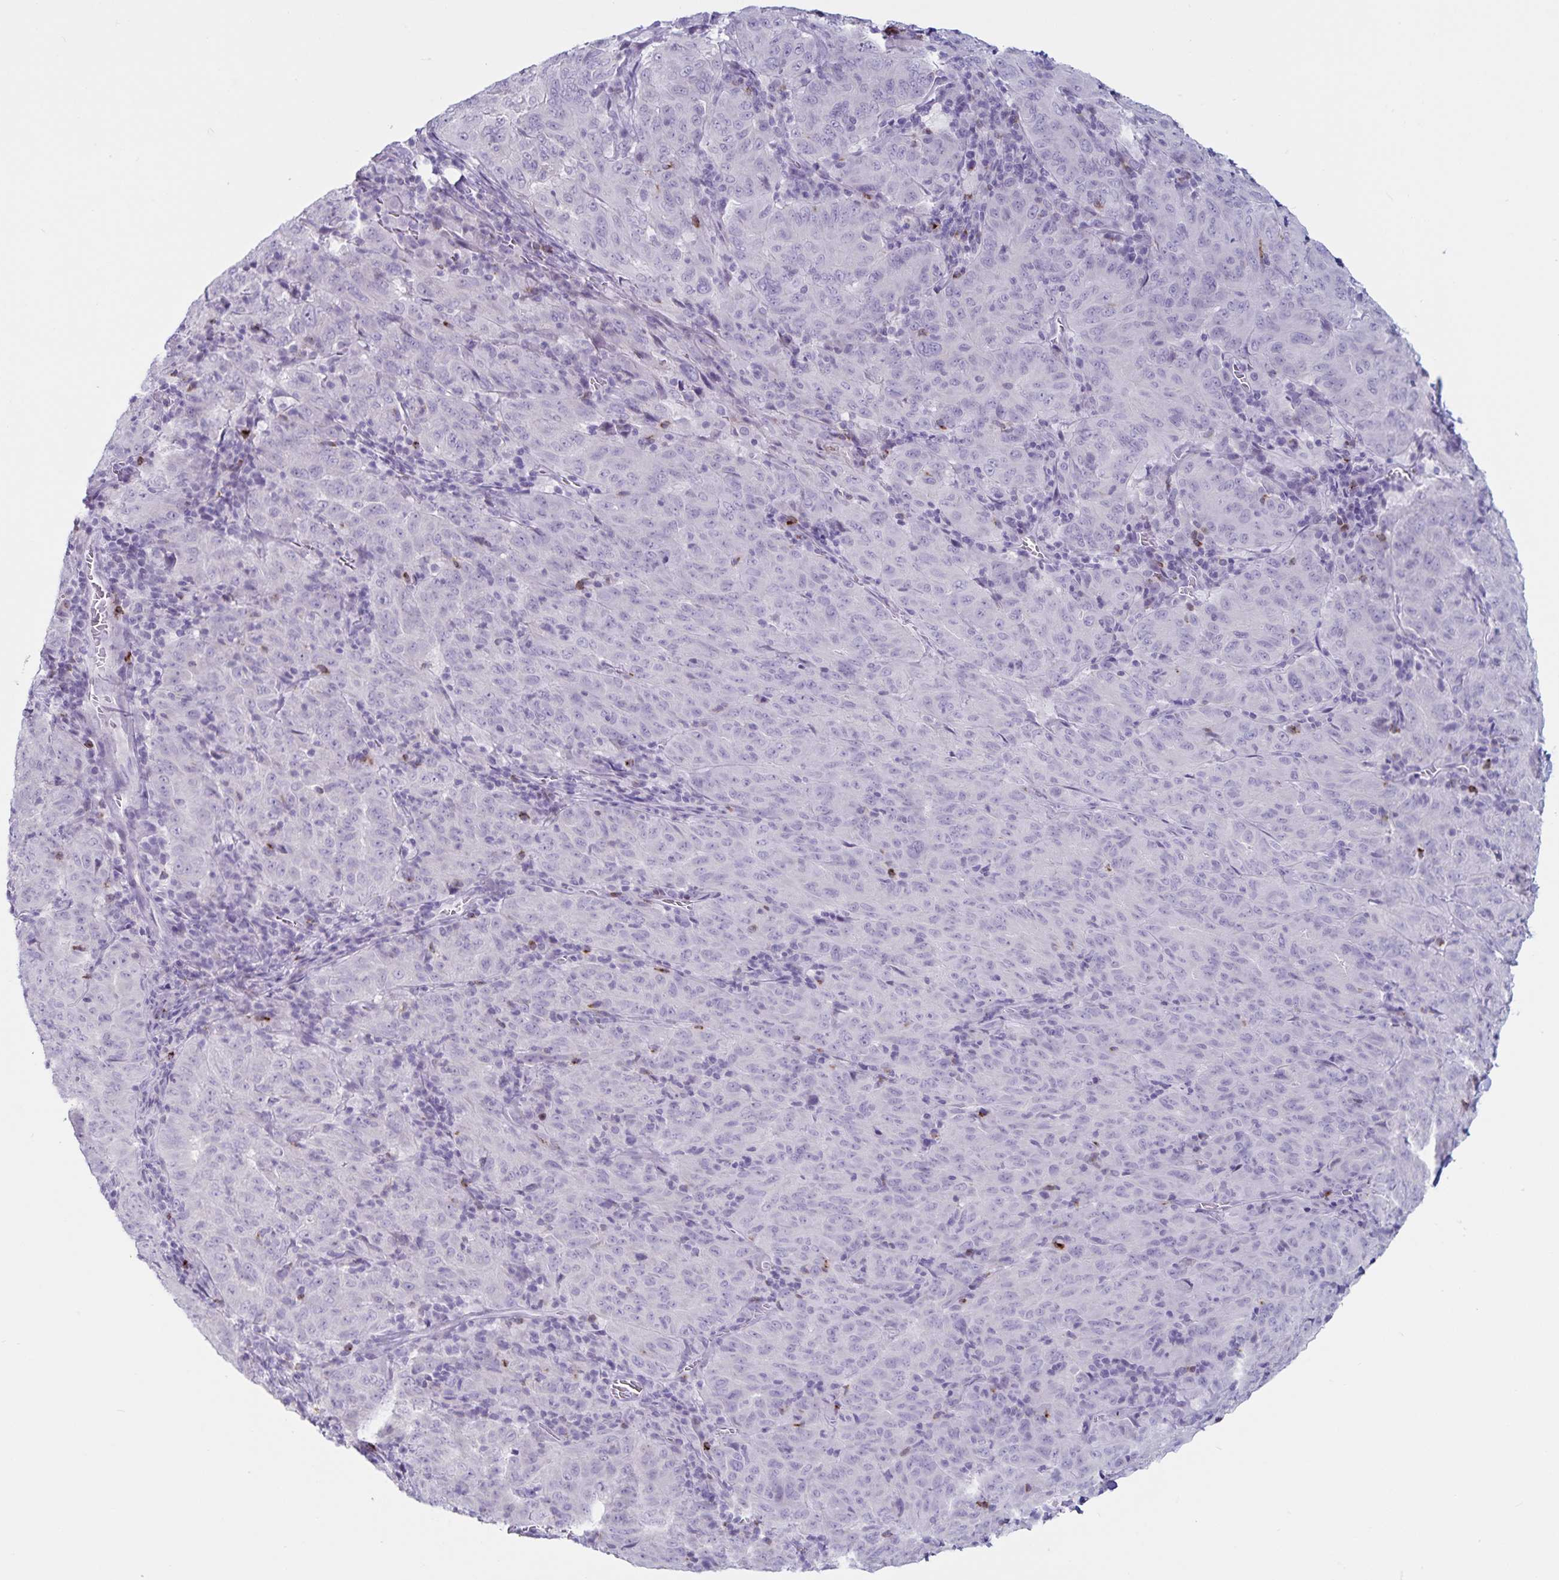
{"staining": {"intensity": "negative", "quantity": "none", "location": "none"}, "tissue": "pancreatic cancer", "cell_type": "Tumor cells", "image_type": "cancer", "snomed": [{"axis": "morphology", "description": "Adenocarcinoma, NOS"}, {"axis": "topography", "description": "Pancreas"}], "caption": "High power microscopy photomicrograph of an IHC photomicrograph of pancreatic cancer (adenocarcinoma), revealing no significant staining in tumor cells.", "gene": "GNLY", "patient": {"sex": "male", "age": 63}}